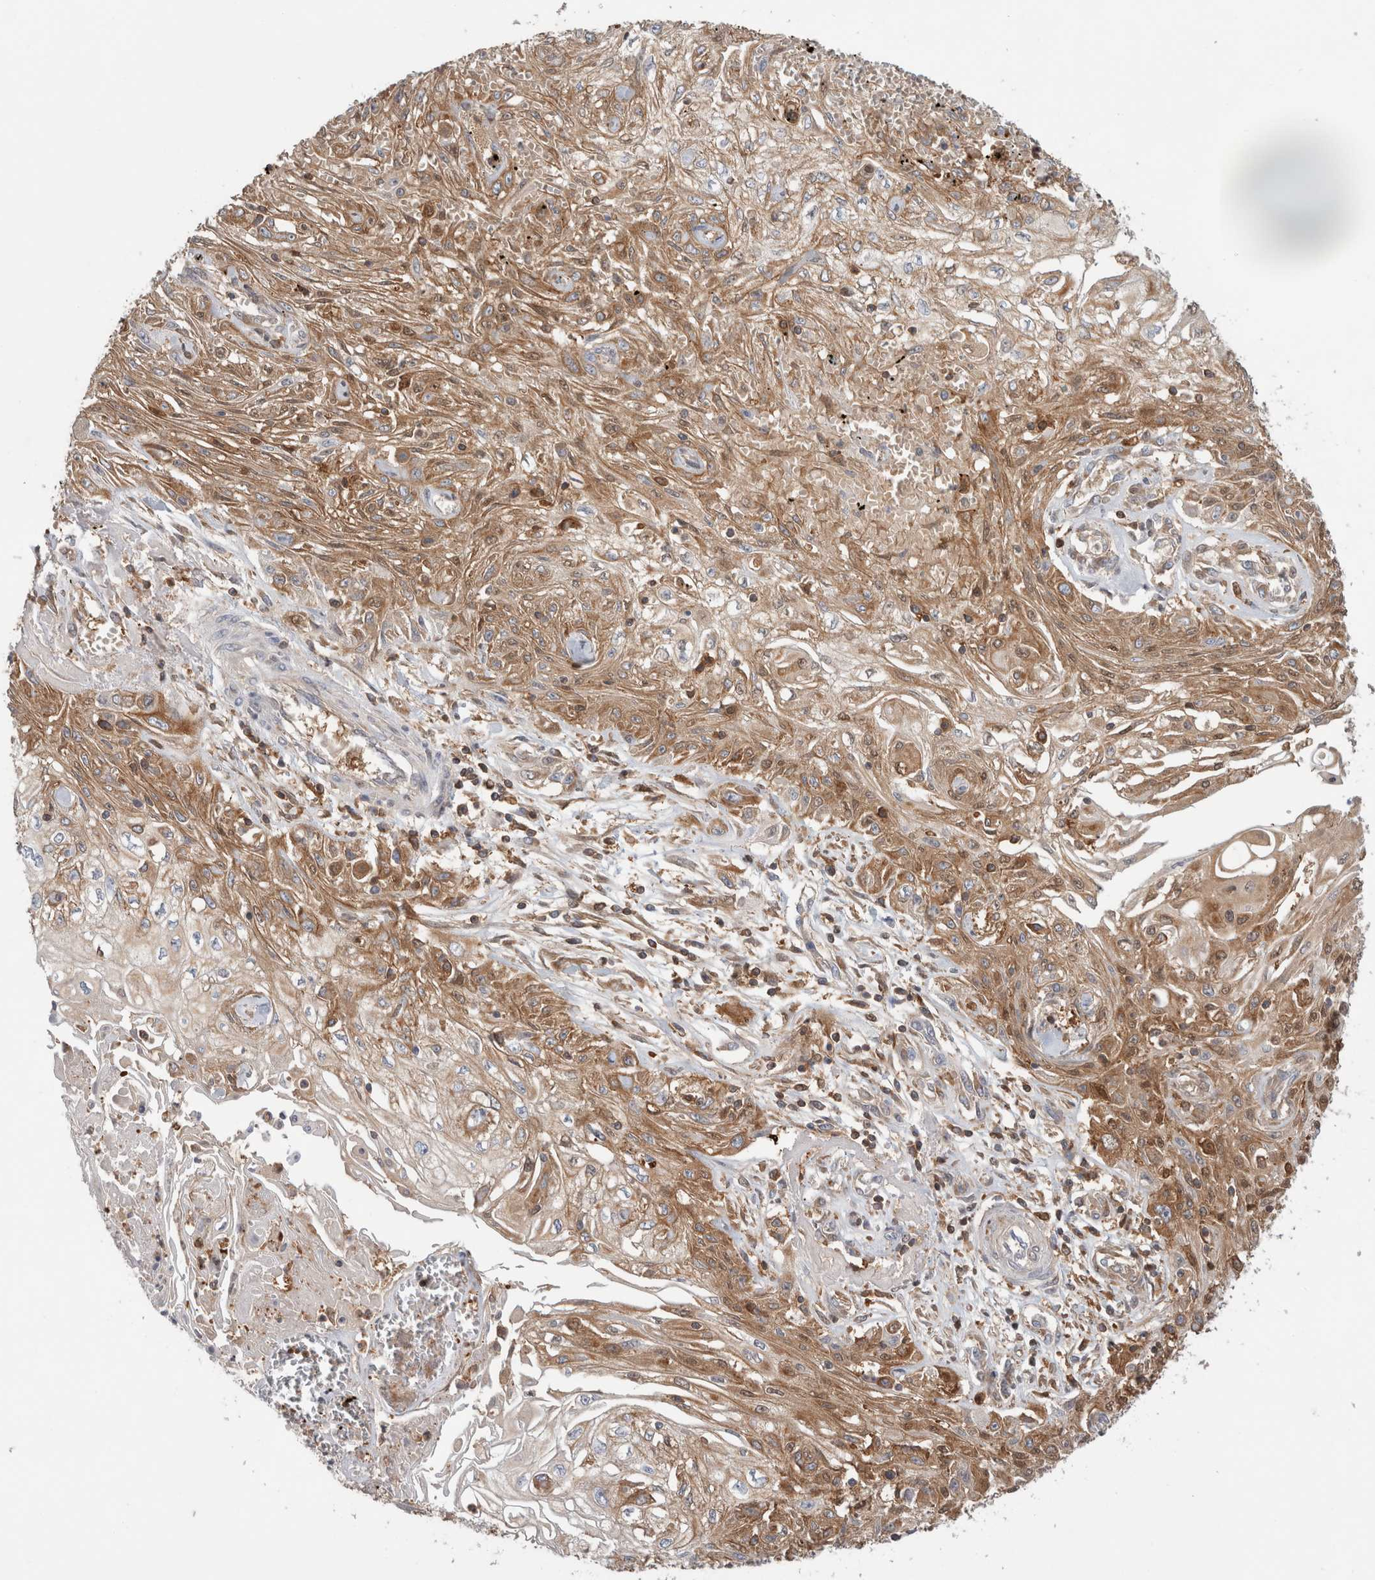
{"staining": {"intensity": "moderate", "quantity": ">75%", "location": "cytoplasmic/membranous"}, "tissue": "skin cancer", "cell_type": "Tumor cells", "image_type": "cancer", "snomed": [{"axis": "morphology", "description": "Squamous cell carcinoma, NOS"}, {"axis": "morphology", "description": "Squamous cell carcinoma, metastatic, NOS"}, {"axis": "topography", "description": "Skin"}, {"axis": "topography", "description": "Lymph node"}], "caption": "Immunohistochemistry (DAB (3,3'-diaminobenzidine)) staining of human metastatic squamous cell carcinoma (skin) reveals moderate cytoplasmic/membranous protein positivity in approximately >75% of tumor cells.", "gene": "KLHL14", "patient": {"sex": "male", "age": 75}}